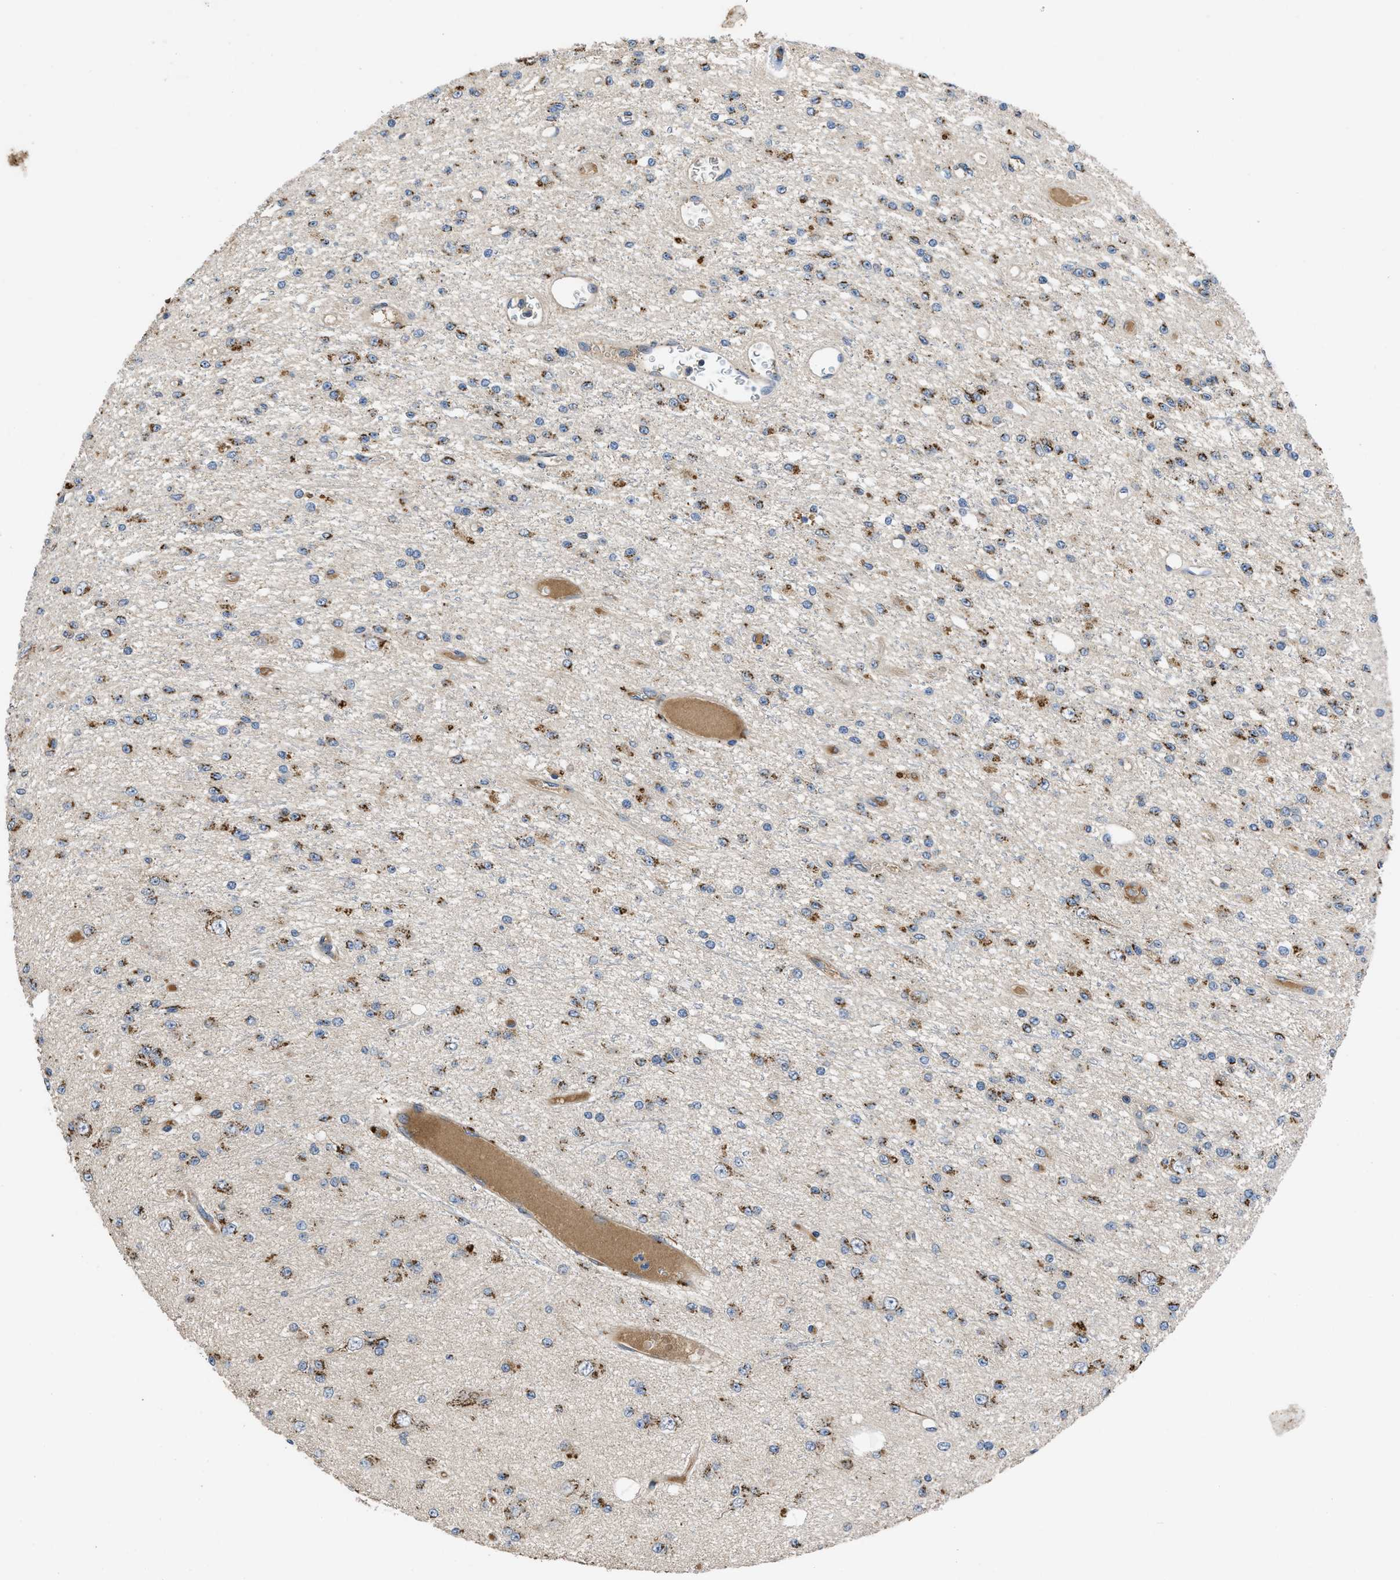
{"staining": {"intensity": "moderate", "quantity": "25%-75%", "location": "cytoplasmic/membranous"}, "tissue": "glioma", "cell_type": "Tumor cells", "image_type": "cancer", "snomed": [{"axis": "morphology", "description": "Glioma, malignant, Low grade"}, {"axis": "topography", "description": "Brain"}], "caption": "Tumor cells demonstrate medium levels of moderate cytoplasmic/membranous positivity in about 25%-75% of cells in human glioma. Nuclei are stained in blue.", "gene": "SIK2", "patient": {"sex": "male", "age": 38}}